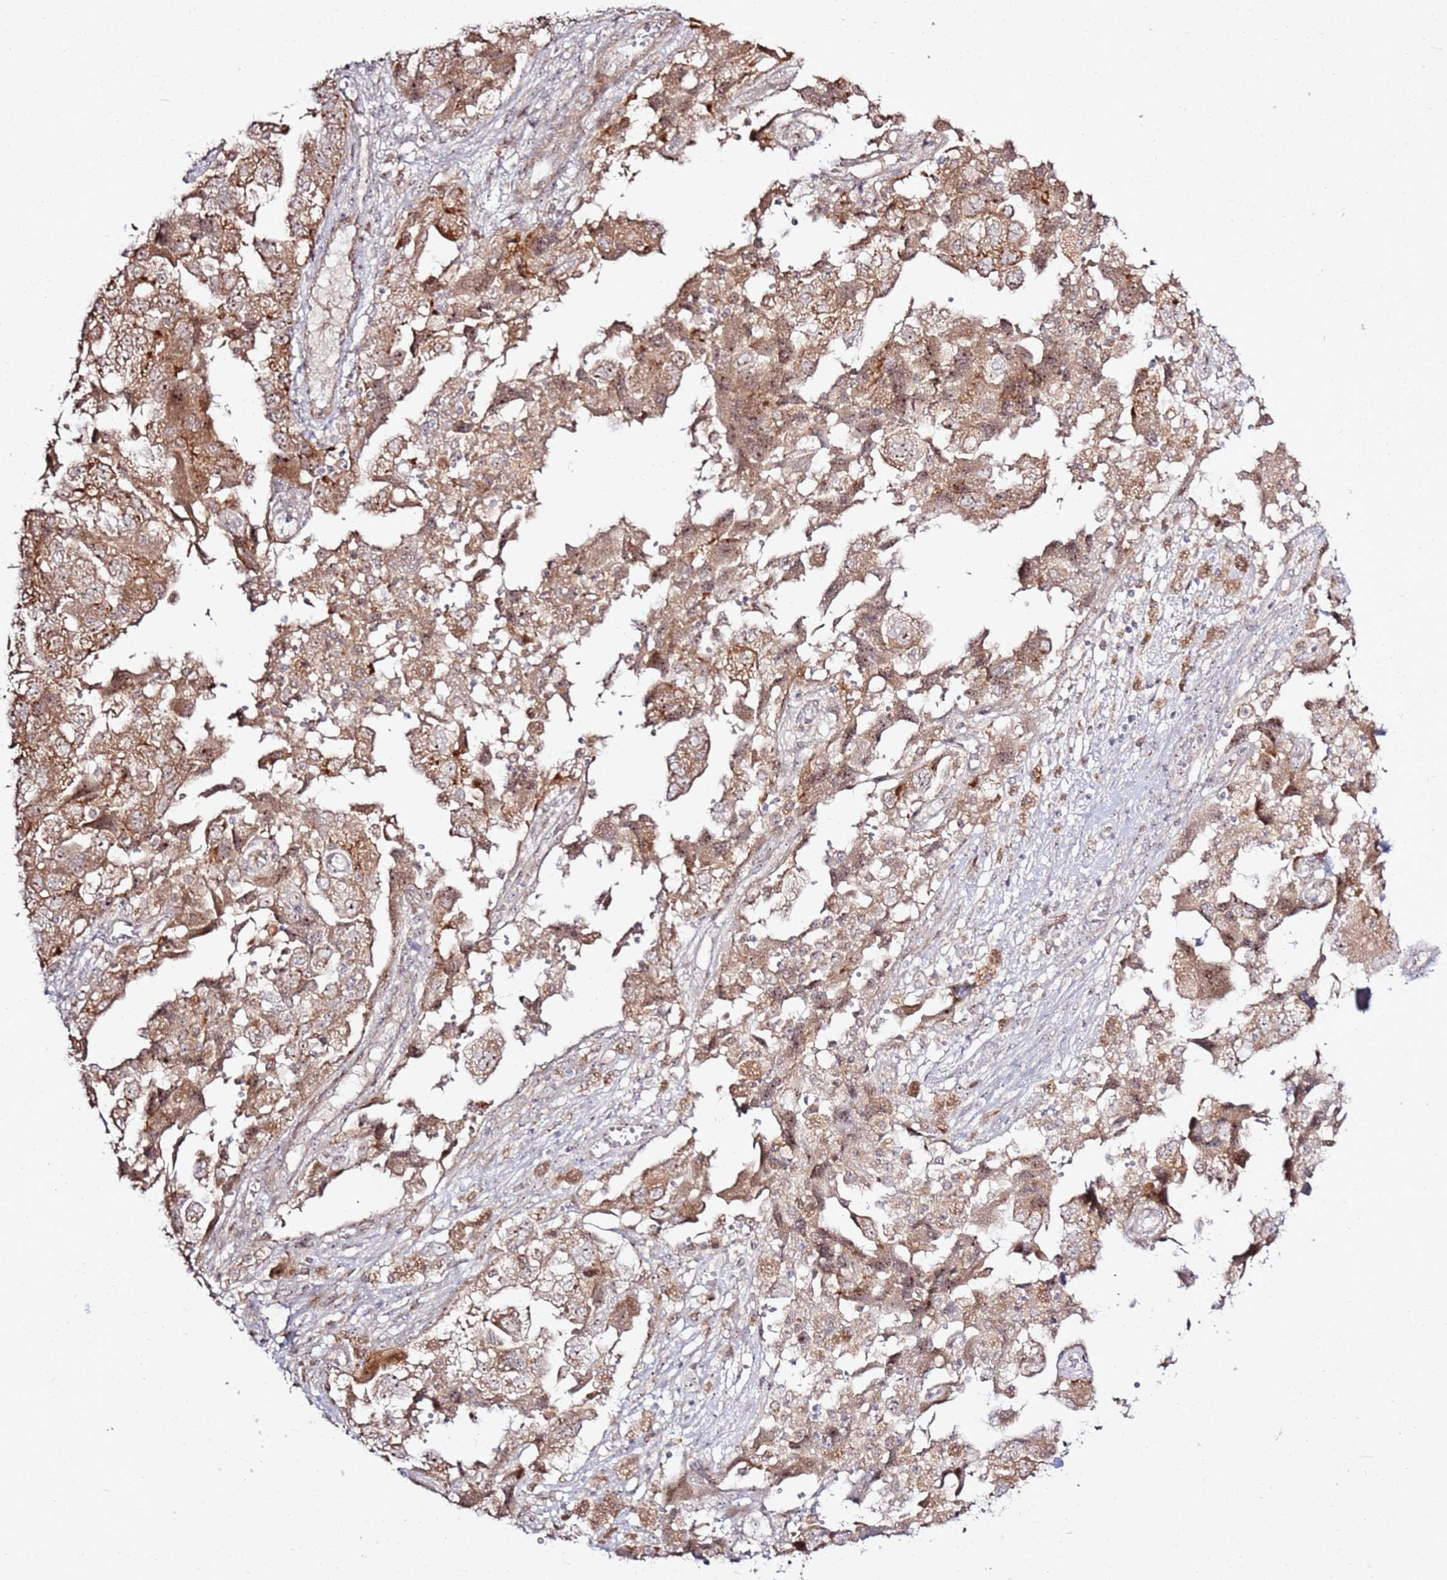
{"staining": {"intensity": "moderate", "quantity": ">75%", "location": "cytoplasmic/membranous,nuclear"}, "tissue": "ovarian cancer", "cell_type": "Tumor cells", "image_type": "cancer", "snomed": [{"axis": "morphology", "description": "Carcinoma, NOS"}, {"axis": "morphology", "description": "Cystadenocarcinoma, serous, NOS"}, {"axis": "topography", "description": "Ovary"}], "caption": "This image demonstrates ovarian cancer (carcinoma) stained with immunohistochemistry (IHC) to label a protein in brown. The cytoplasmic/membranous and nuclear of tumor cells show moderate positivity for the protein. Nuclei are counter-stained blue.", "gene": "CNPY1", "patient": {"sex": "female", "age": 69}}